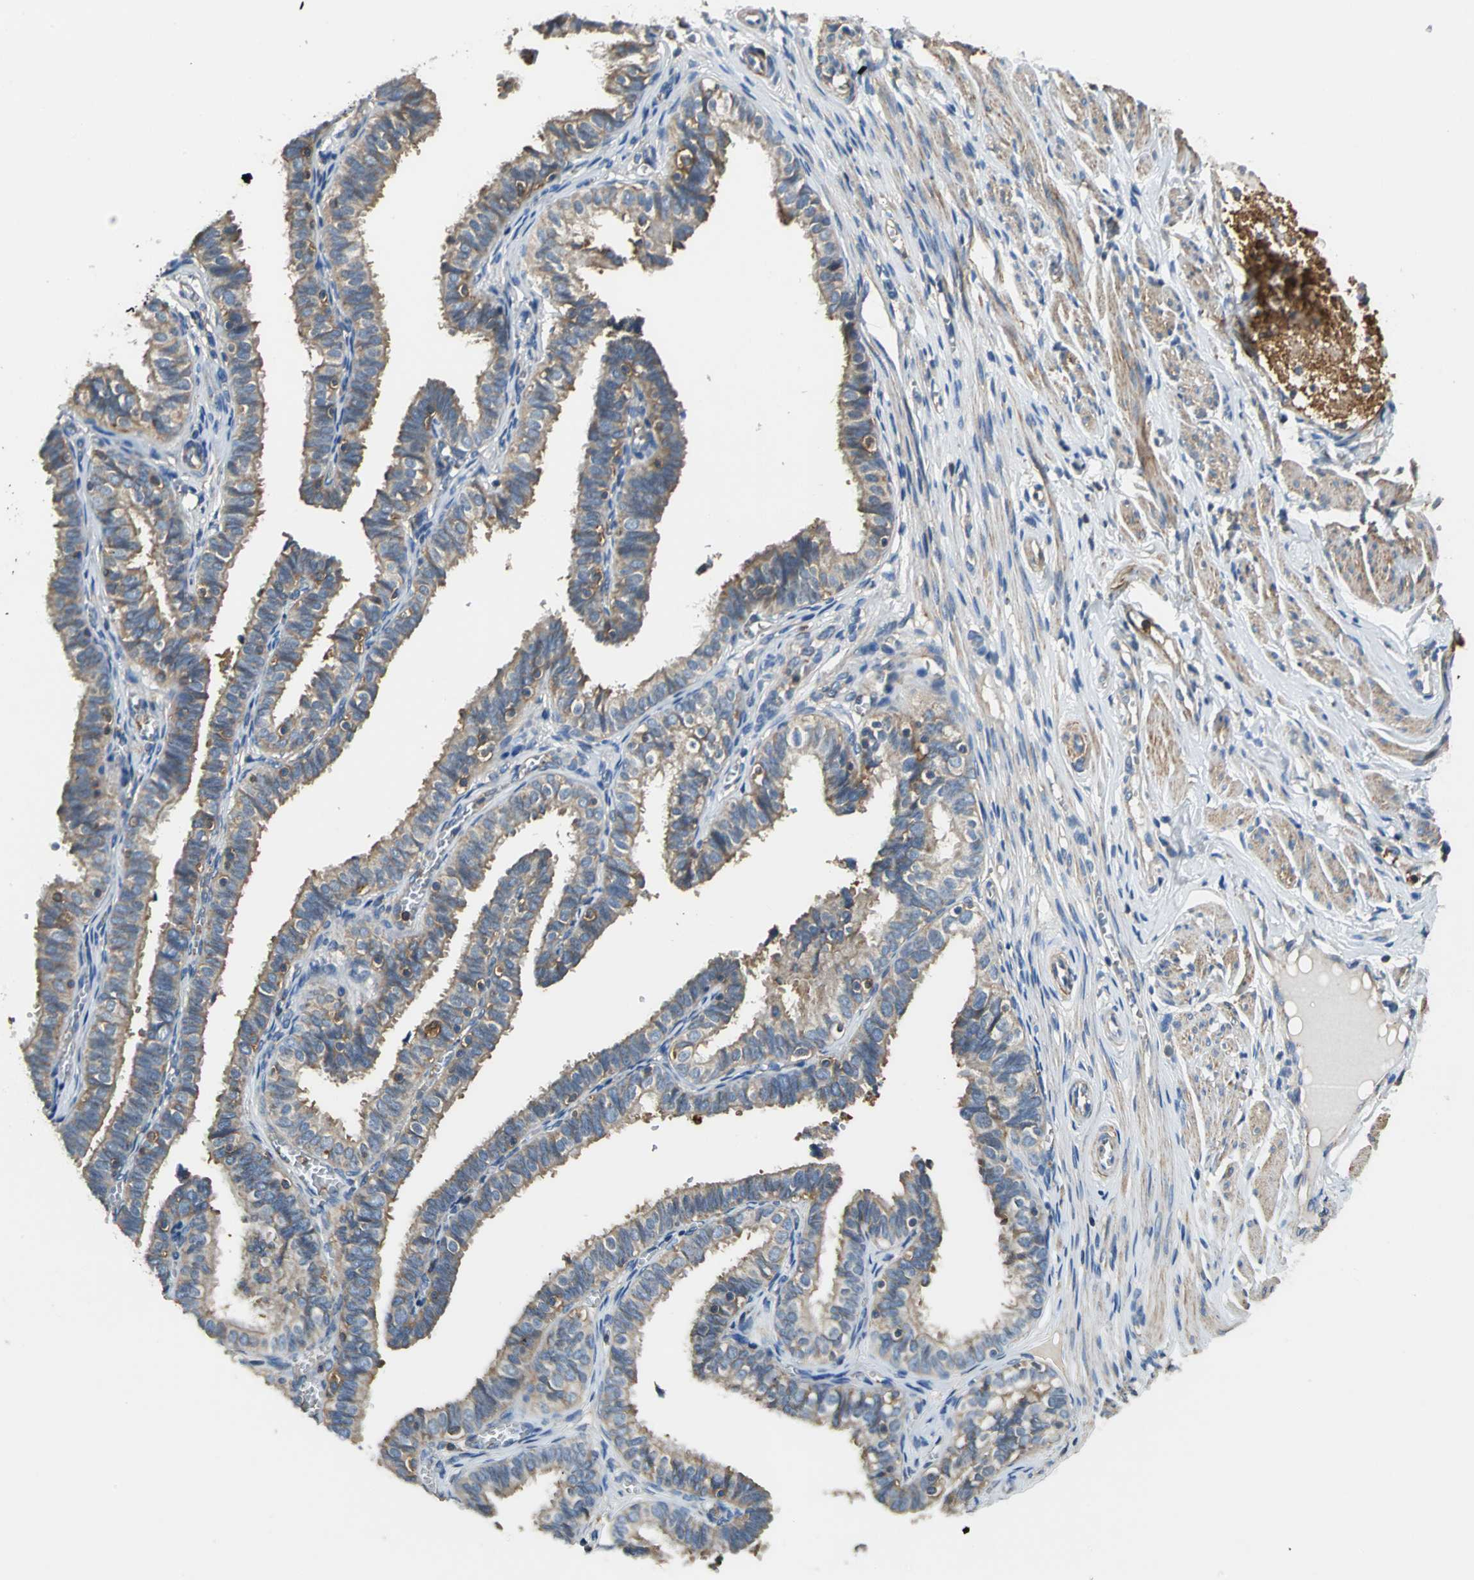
{"staining": {"intensity": "moderate", "quantity": ">75%", "location": "cytoplasmic/membranous"}, "tissue": "fallopian tube", "cell_type": "Glandular cells", "image_type": "normal", "snomed": [{"axis": "morphology", "description": "Normal tissue, NOS"}, {"axis": "topography", "description": "Fallopian tube"}], "caption": "An immunohistochemistry (IHC) histopathology image of benign tissue is shown. Protein staining in brown shows moderate cytoplasmic/membranous positivity in fallopian tube within glandular cells.", "gene": "PARVA", "patient": {"sex": "female", "age": 46}}